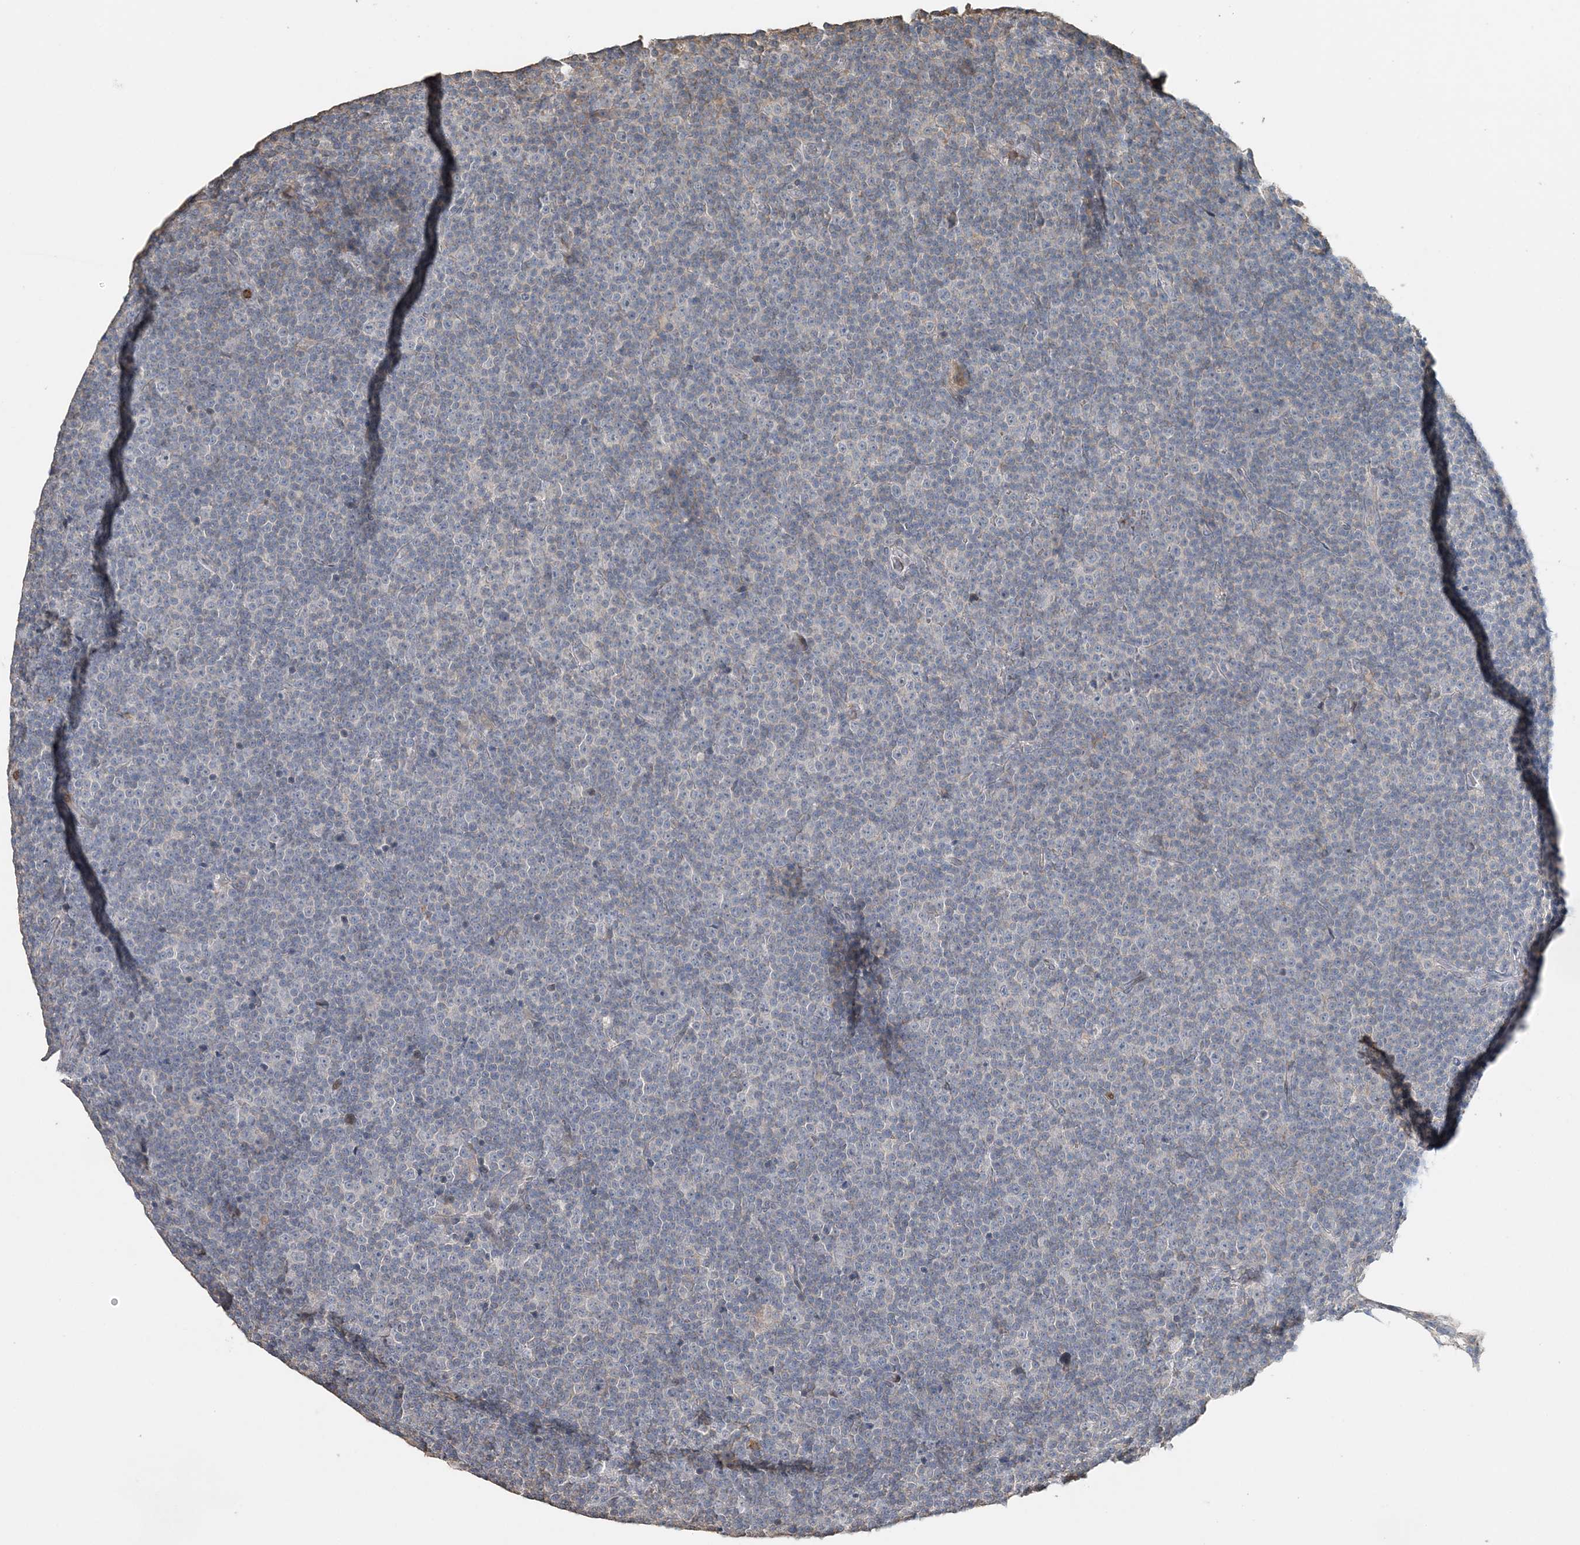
{"staining": {"intensity": "negative", "quantity": "none", "location": "none"}, "tissue": "lymphoma", "cell_type": "Tumor cells", "image_type": "cancer", "snomed": [{"axis": "morphology", "description": "Malignant lymphoma, non-Hodgkin's type, Low grade"}, {"axis": "topography", "description": "Lymph node"}], "caption": "Immunohistochemical staining of lymphoma shows no significant expression in tumor cells. Nuclei are stained in blue.", "gene": "FAM110A", "patient": {"sex": "female", "age": 67}}